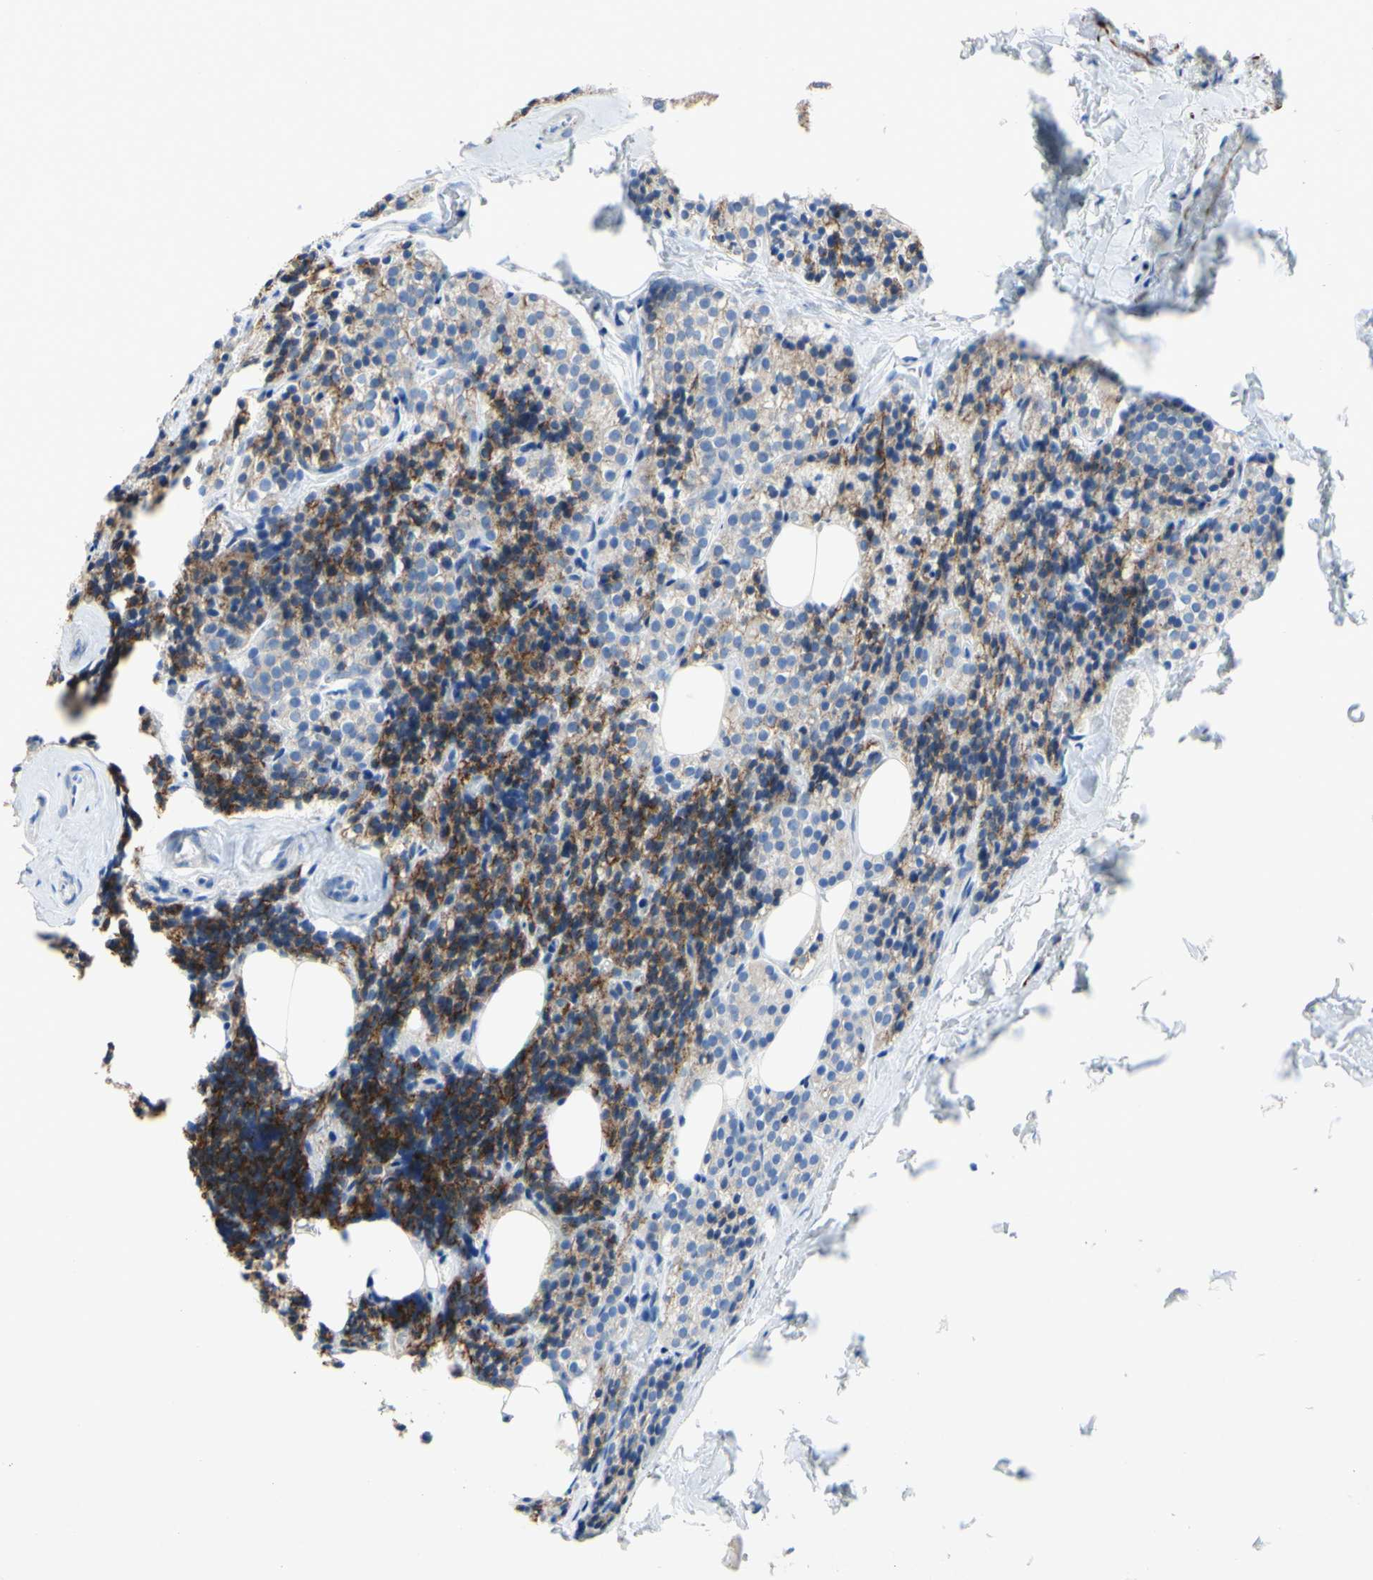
{"staining": {"intensity": "moderate", "quantity": "25%-75%", "location": "cytoplasmic/membranous"}, "tissue": "parathyroid gland", "cell_type": "Glandular cells", "image_type": "normal", "snomed": [{"axis": "morphology", "description": "Normal tissue, NOS"}, {"axis": "morphology", "description": "Atrophy, NOS"}, {"axis": "topography", "description": "Parathyroid gland"}], "caption": "Benign parathyroid gland exhibits moderate cytoplasmic/membranous staining in about 25%-75% of glandular cells.", "gene": "DSC2", "patient": {"sex": "female", "age": 54}}